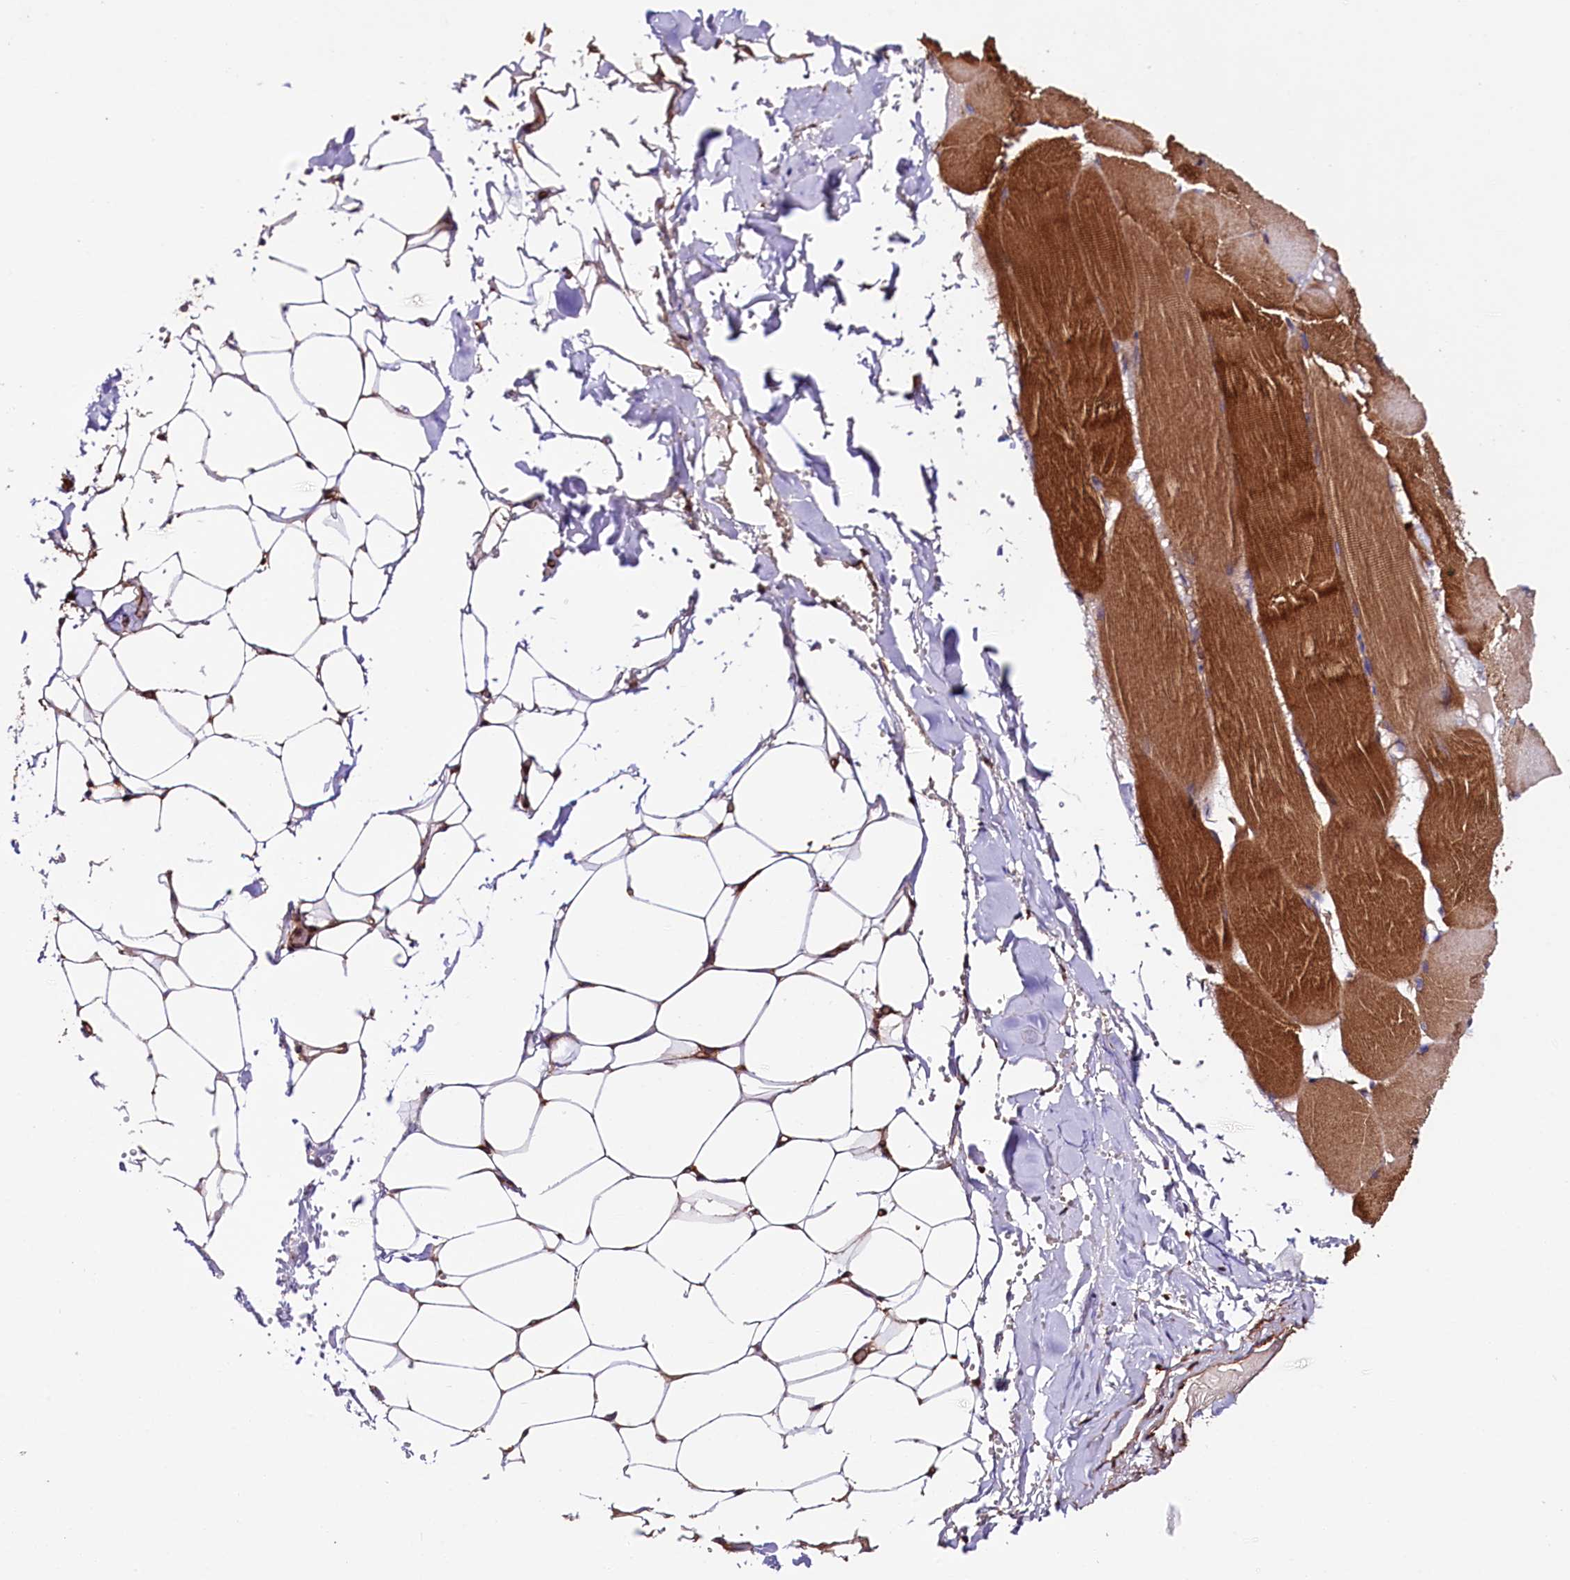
{"staining": {"intensity": "negative", "quantity": "none", "location": "none"}, "tissue": "adipose tissue", "cell_type": "Adipocytes", "image_type": "normal", "snomed": [{"axis": "morphology", "description": "Normal tissue, NOS"}, {"axis": "topography", "description": "Skeletal muscle"}, {"axis": "topography", "description": "Peripheral nerve tissue"}], "caption": "Protein analysis of normal adipose tissue demonstrates no significant staining in adipocytes. Brightfield microscopy of immunohistochemistry (IHC) stained with DAB (brown) and hematoxylin (blue), captured at high magnification.", "gene": "CEP295", "patient": {"sex": "female", "age": 55}}